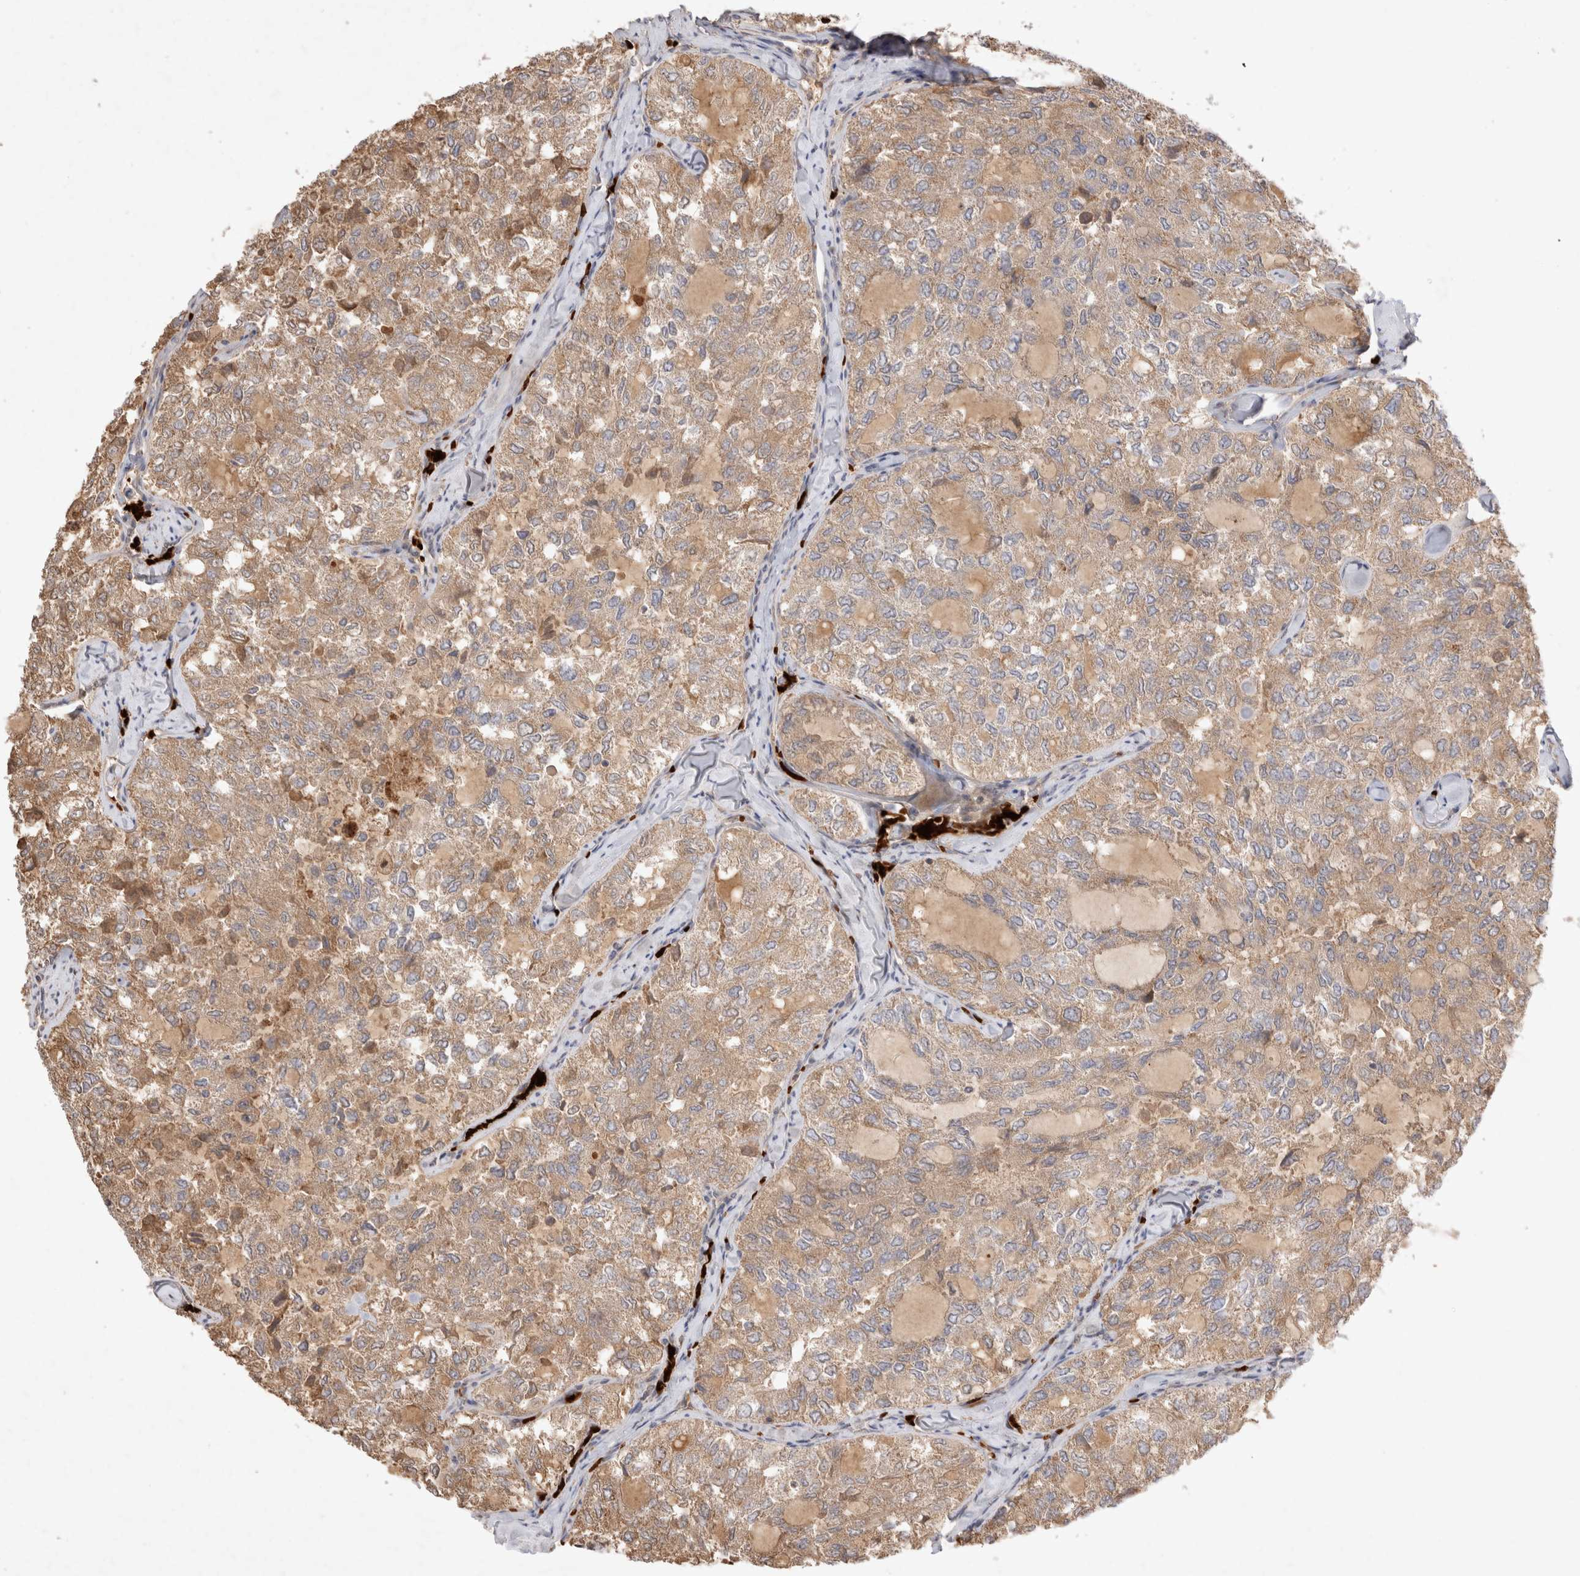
{"staining": {"intensity": "moderate", "quantity": ">75%", "location": "cytoplasmic/membranous"}, "tissue": "thyroid cancer", "cell_type": "Tumor cells", "image_type": "cancer", "snomed": [{"axis": "morphology", "description": "Follicular adenoma carcinoma, NOS"}, {"axis": "topography", "description": "Thyroid gland"}], "caption": "Brown immunohistochemical staining in human thyroid cancer displays moderate cytoplasmic/membranous expression in about >75% of tumor cells.", "gene": "FAM221A", "patient": {"sex": "male", "age": 75}}